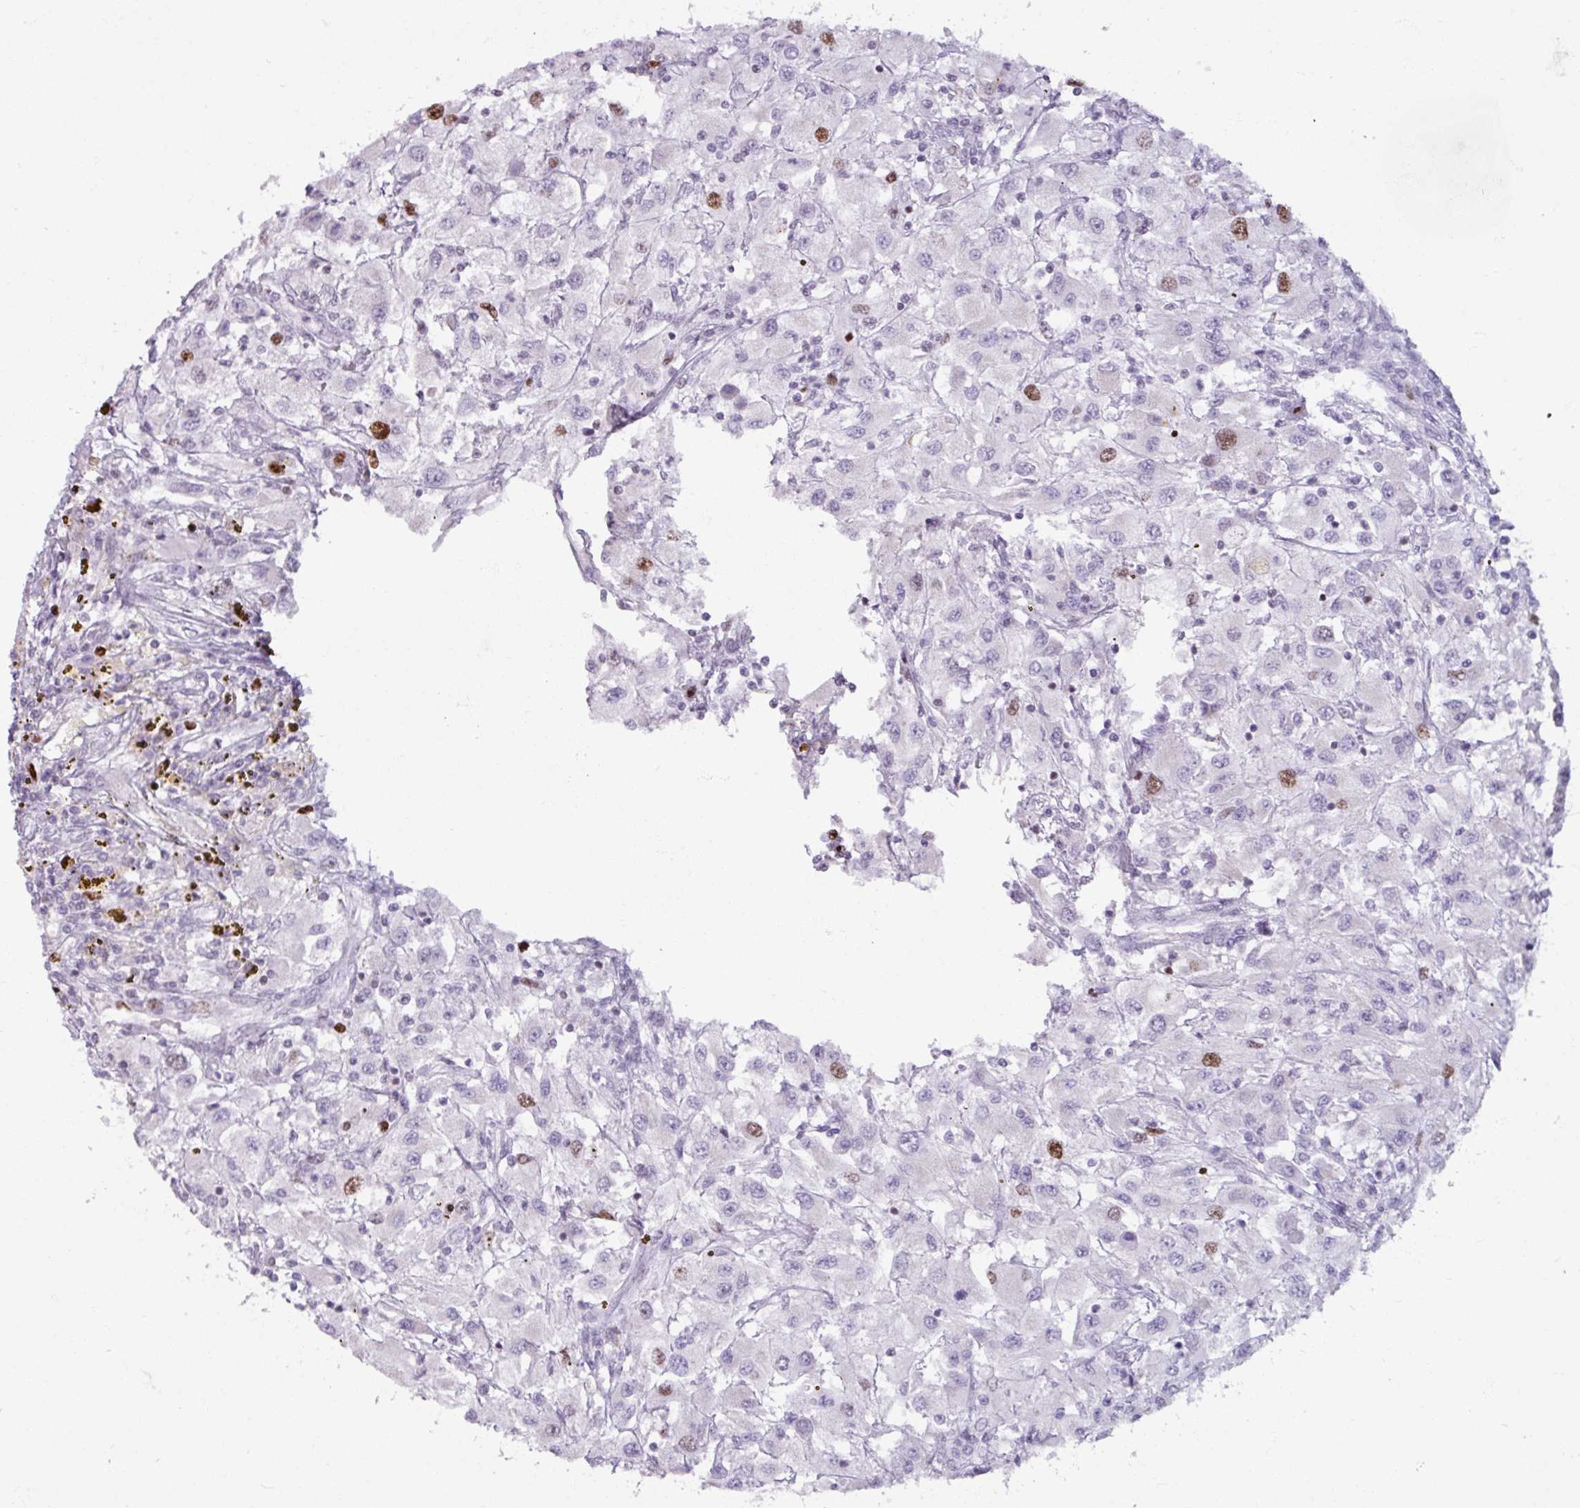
{"staining": {"intensity": "strong", "quantity": "<25%", "location": "nuclear"}, "tissue": "renal cancer", "cell_type": "Tumor cells", "image_type": "cancer", "snomed": [{"axis": "morphology", "description": "Adenocarcinoma, NOS"}, {"axis": "topography", "description": "Kidney"}], "caption": "Immunohistochemistry (IHC) histopathology image of neoplastic tissue: human adenocarcinoma (renal) stained using IHC exhibits medium levels of strong protein expression localized specifically in the nuclear of tumor cells, appearing as a nuclear brown color.", "gene": "ATAD2", "patient": {"sex": "female", "age": 67}}